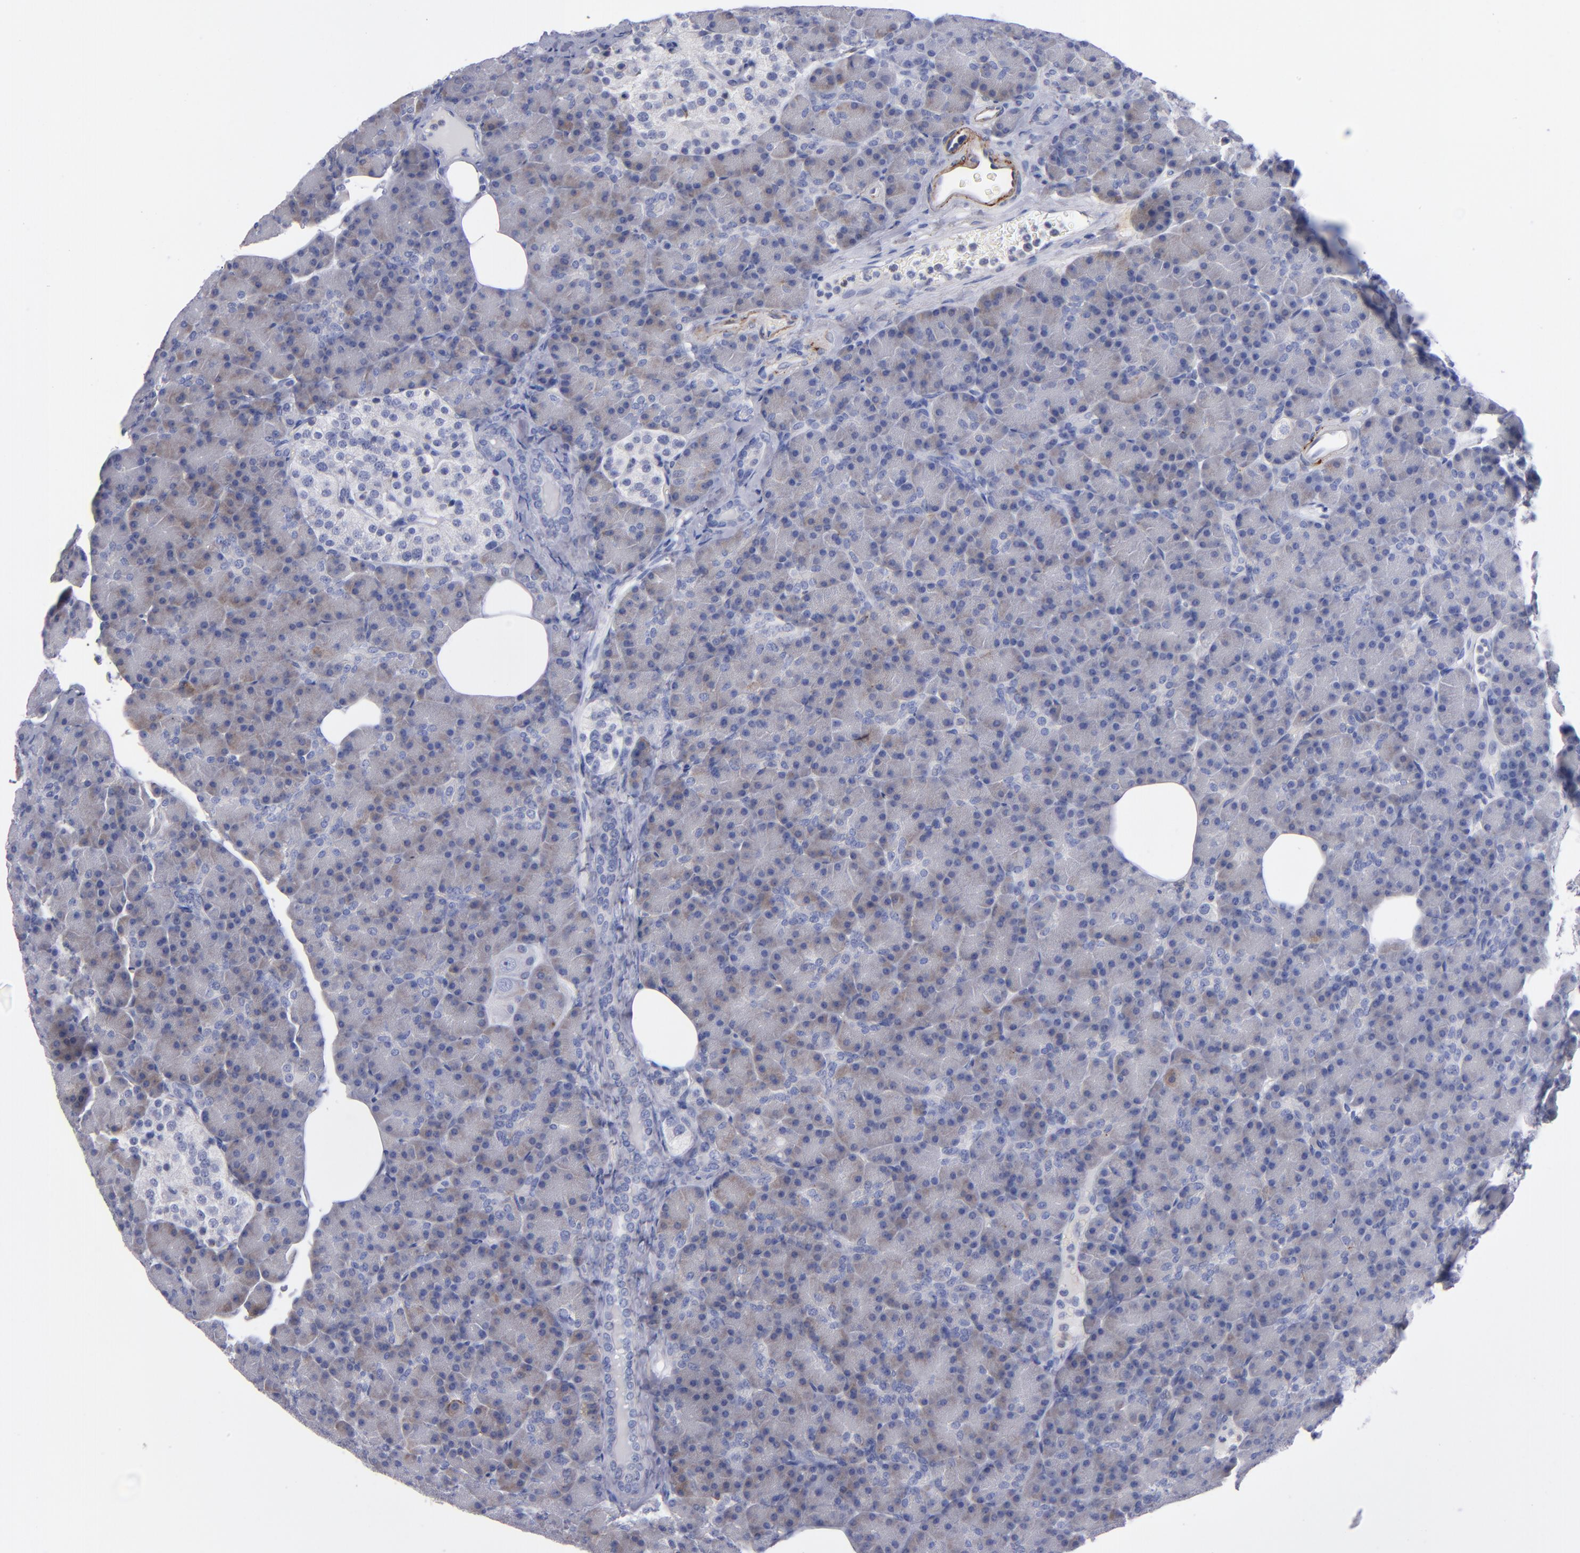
{"staining": {"intensity": "weak", "quantity": "25%-75%", "location": "cytoplasmic/membranous"}, "tissue": "pancreas", "cell_type": "Exocrine glandular cells", "image_type": "normal", "snomed": [{"axis": "morphology", "description": "Normal tissue, NOS"}, {"axis": "topography", "description": "Pancreas"}], "caption": "Immunohistochemistry staining of benign pancreas, which reveals low levels of weak cytoplasmic/membranous staining in approximately 25%-75% of exocrine glandular cells indicating weak cytoplasmic/membranous protein positivity. The staining was performed using DAB (3,3'-diaminobenzidine) (brown) for protein detection and nuclei were counterstained in hematoxylin (blue).", "gene": "MFGE8", "patient": {"sex": "female", "age": 43}}